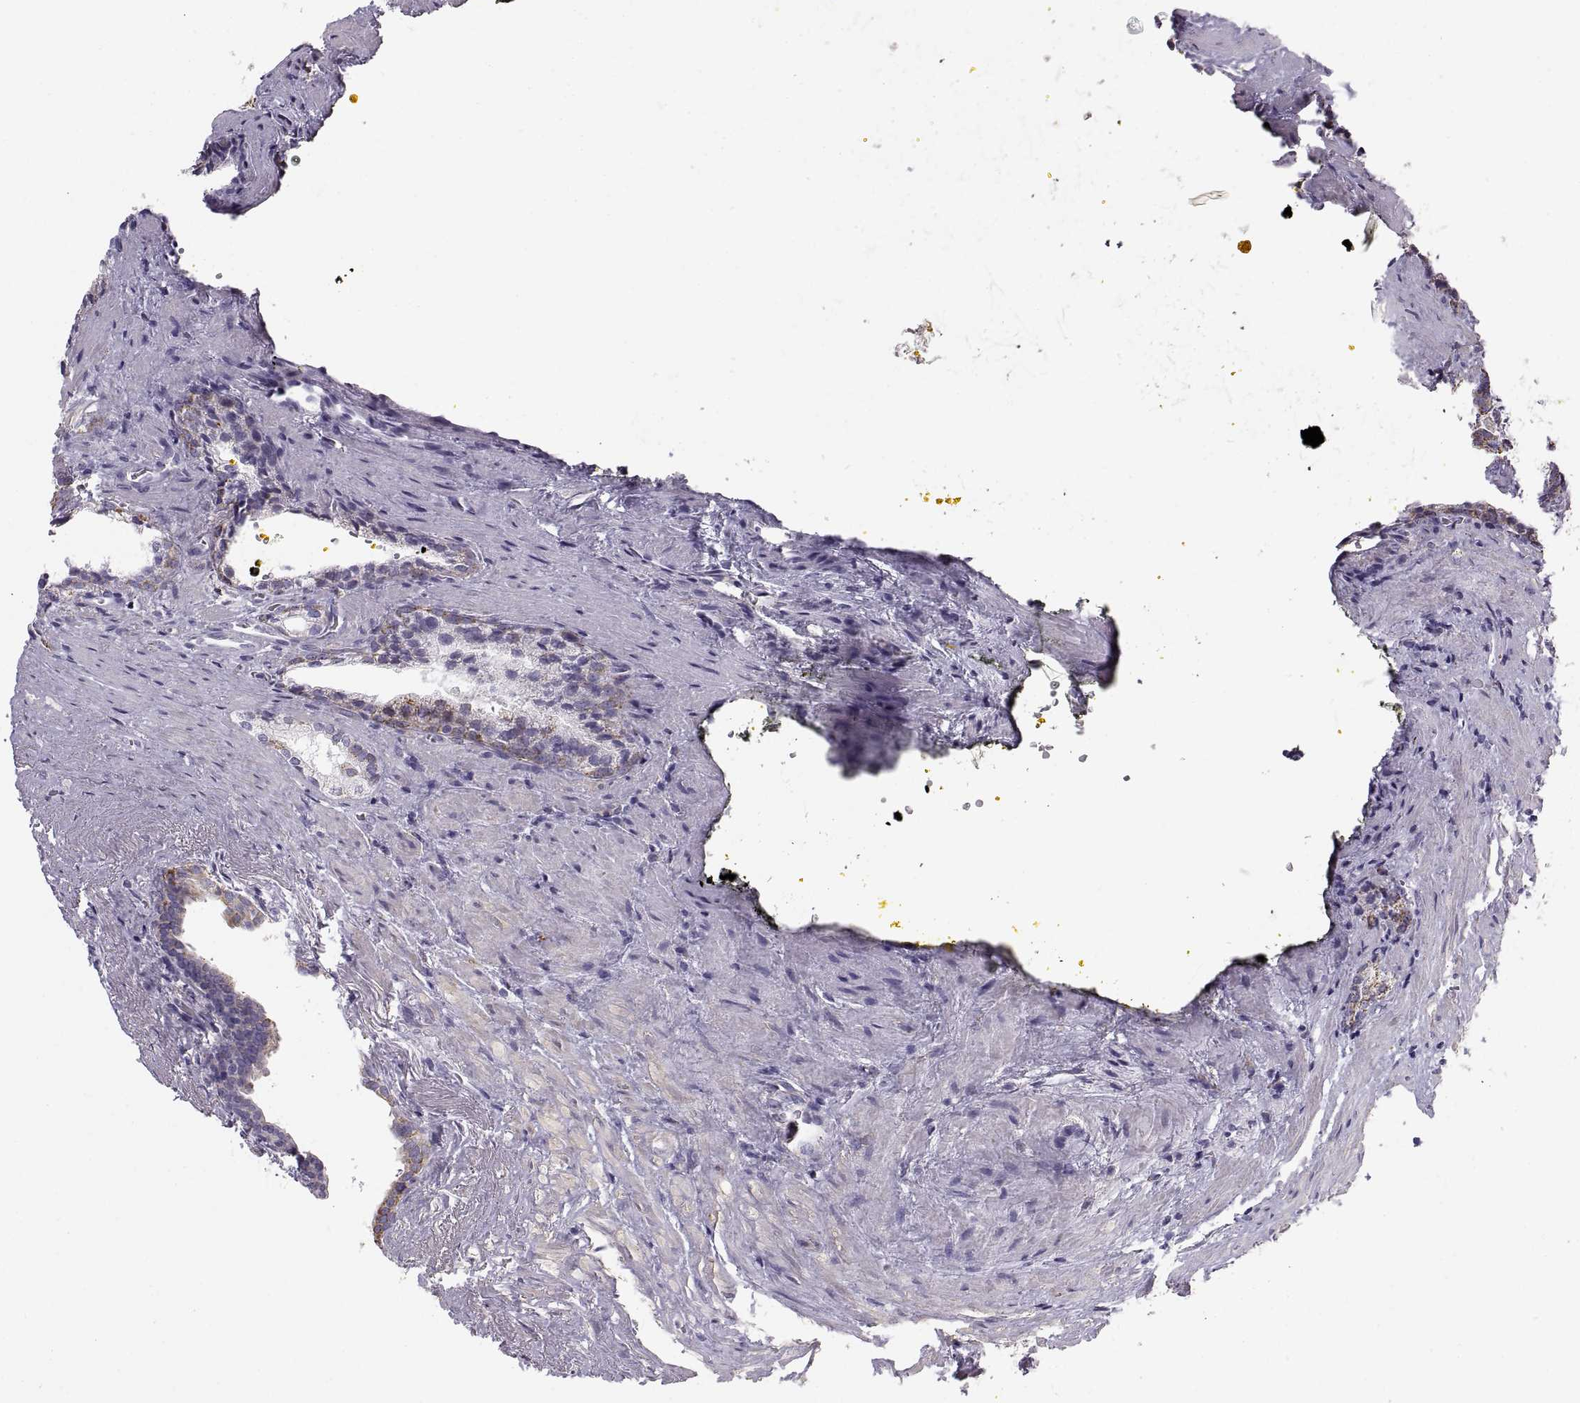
{"staining": {"intensity": "moderate", "quantity": "<25%", "location": "cytoplasmic/membranous"}, "tissue": "prostate cancer", "cell_type": "Tumor cells", "image_type": "cancer", "snomed": [{"axis": "morphology", "description": "Adenocarcinoma, NOS"}, {"axis": "topography", "description": "Prostate and seminal vesicle, NOS"}], "caption": "This is a histology image of immunohistochemistry staining of adenocarcinoma (prostate), which shows moderate positivity in the cytoplasmic/membranous of tumor cells.", "gene": "COL9A3", "patient": {"sex": "male", "age": 63}}